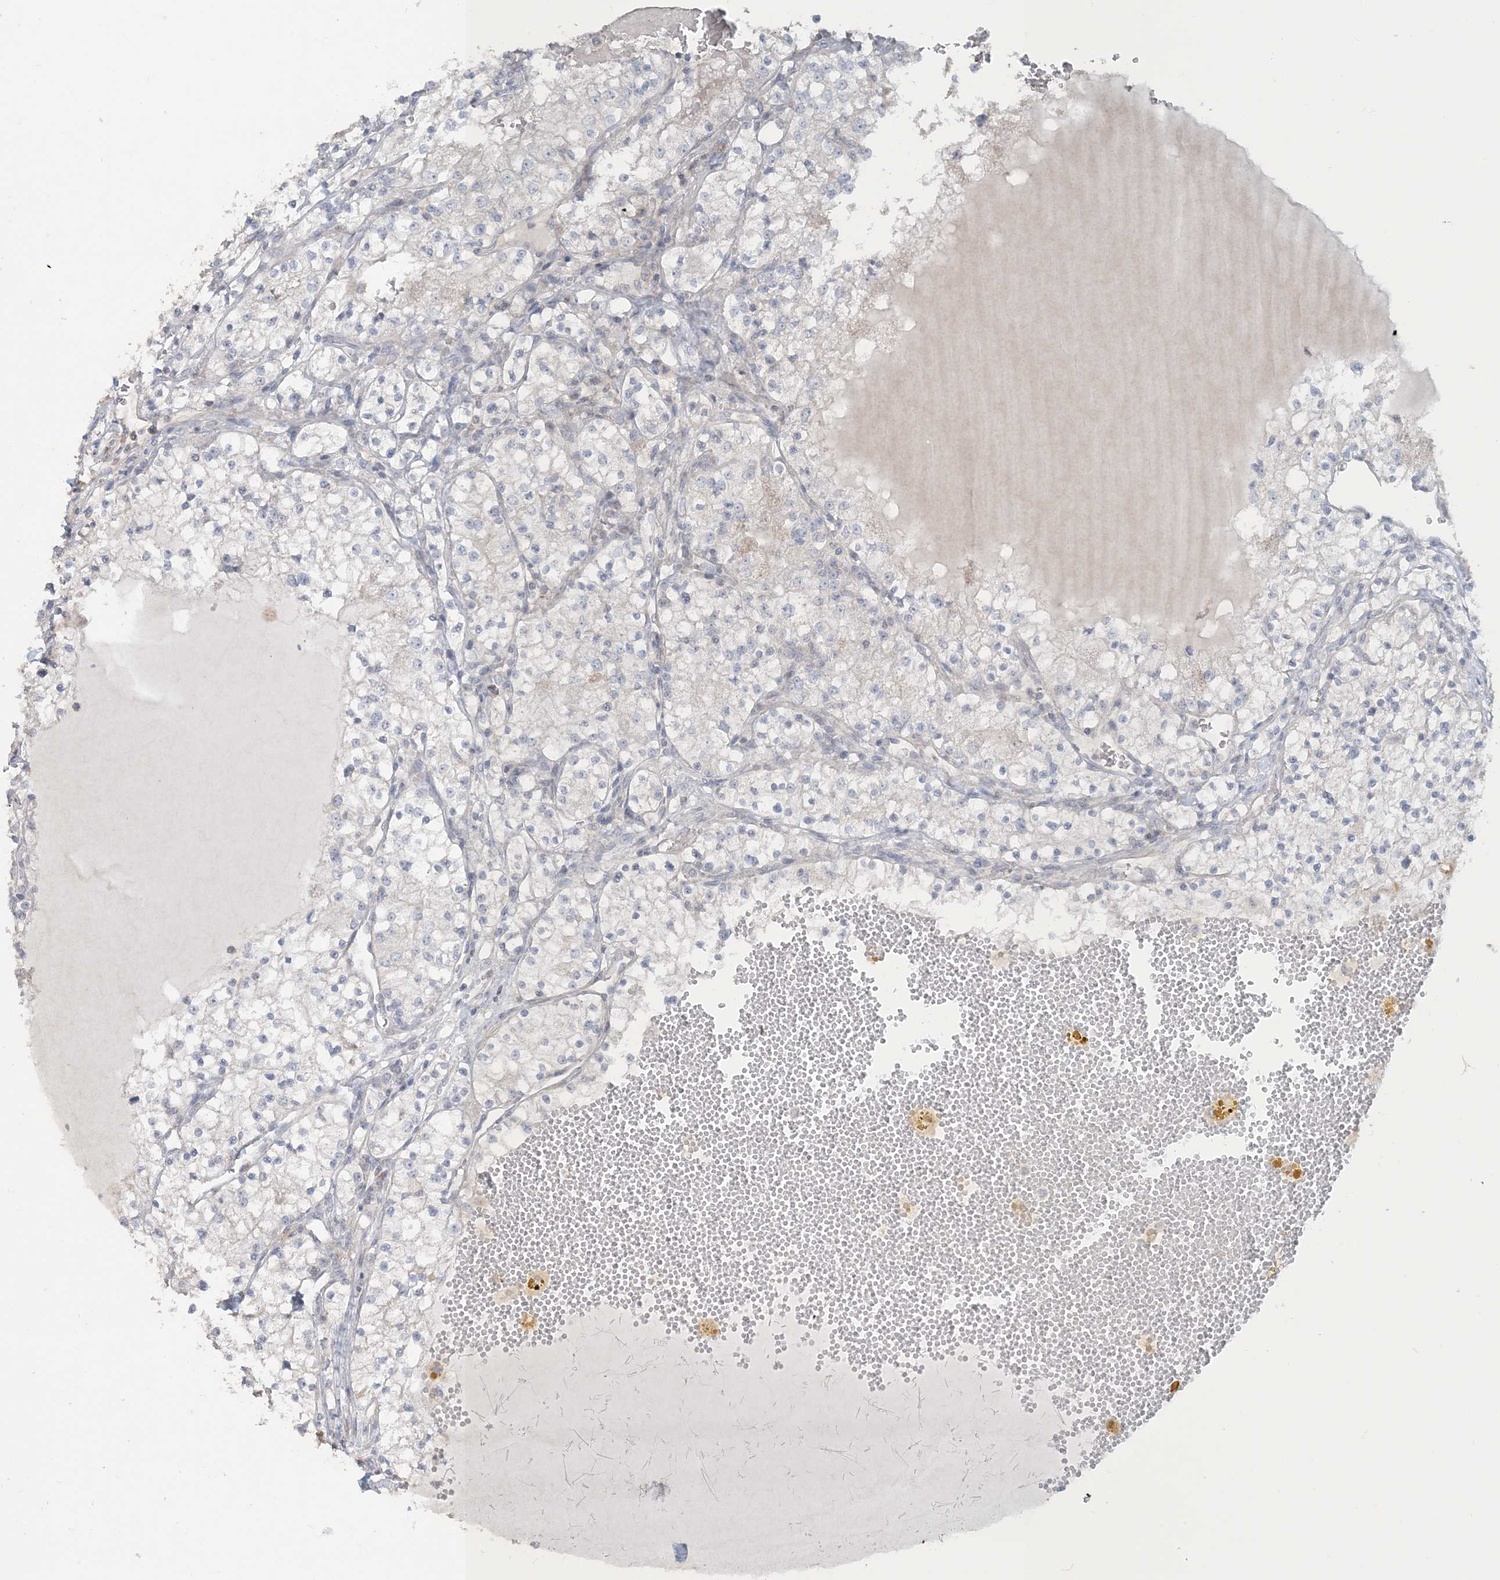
{"staining": {"intensity": "negative", "quantity": "none", "location": "none"}, "tissue": "renal cancer", "cell_type": "Tumor cells", "image_type": "cancer", "snomed": [{"axis": "morphology", "description": "Normal tissue, NOS"}, {"axis": "morphology", "description": "Adenocarcinoma, NOS"}, {"axis": "topography", "description": "Kidney"}], "caption": "Renal cancer was stained to show a protein in brown. There is no significant staining in tumor cells.", "gene": "NPHS2", "patient": {"sex": "male", "age": 68}}